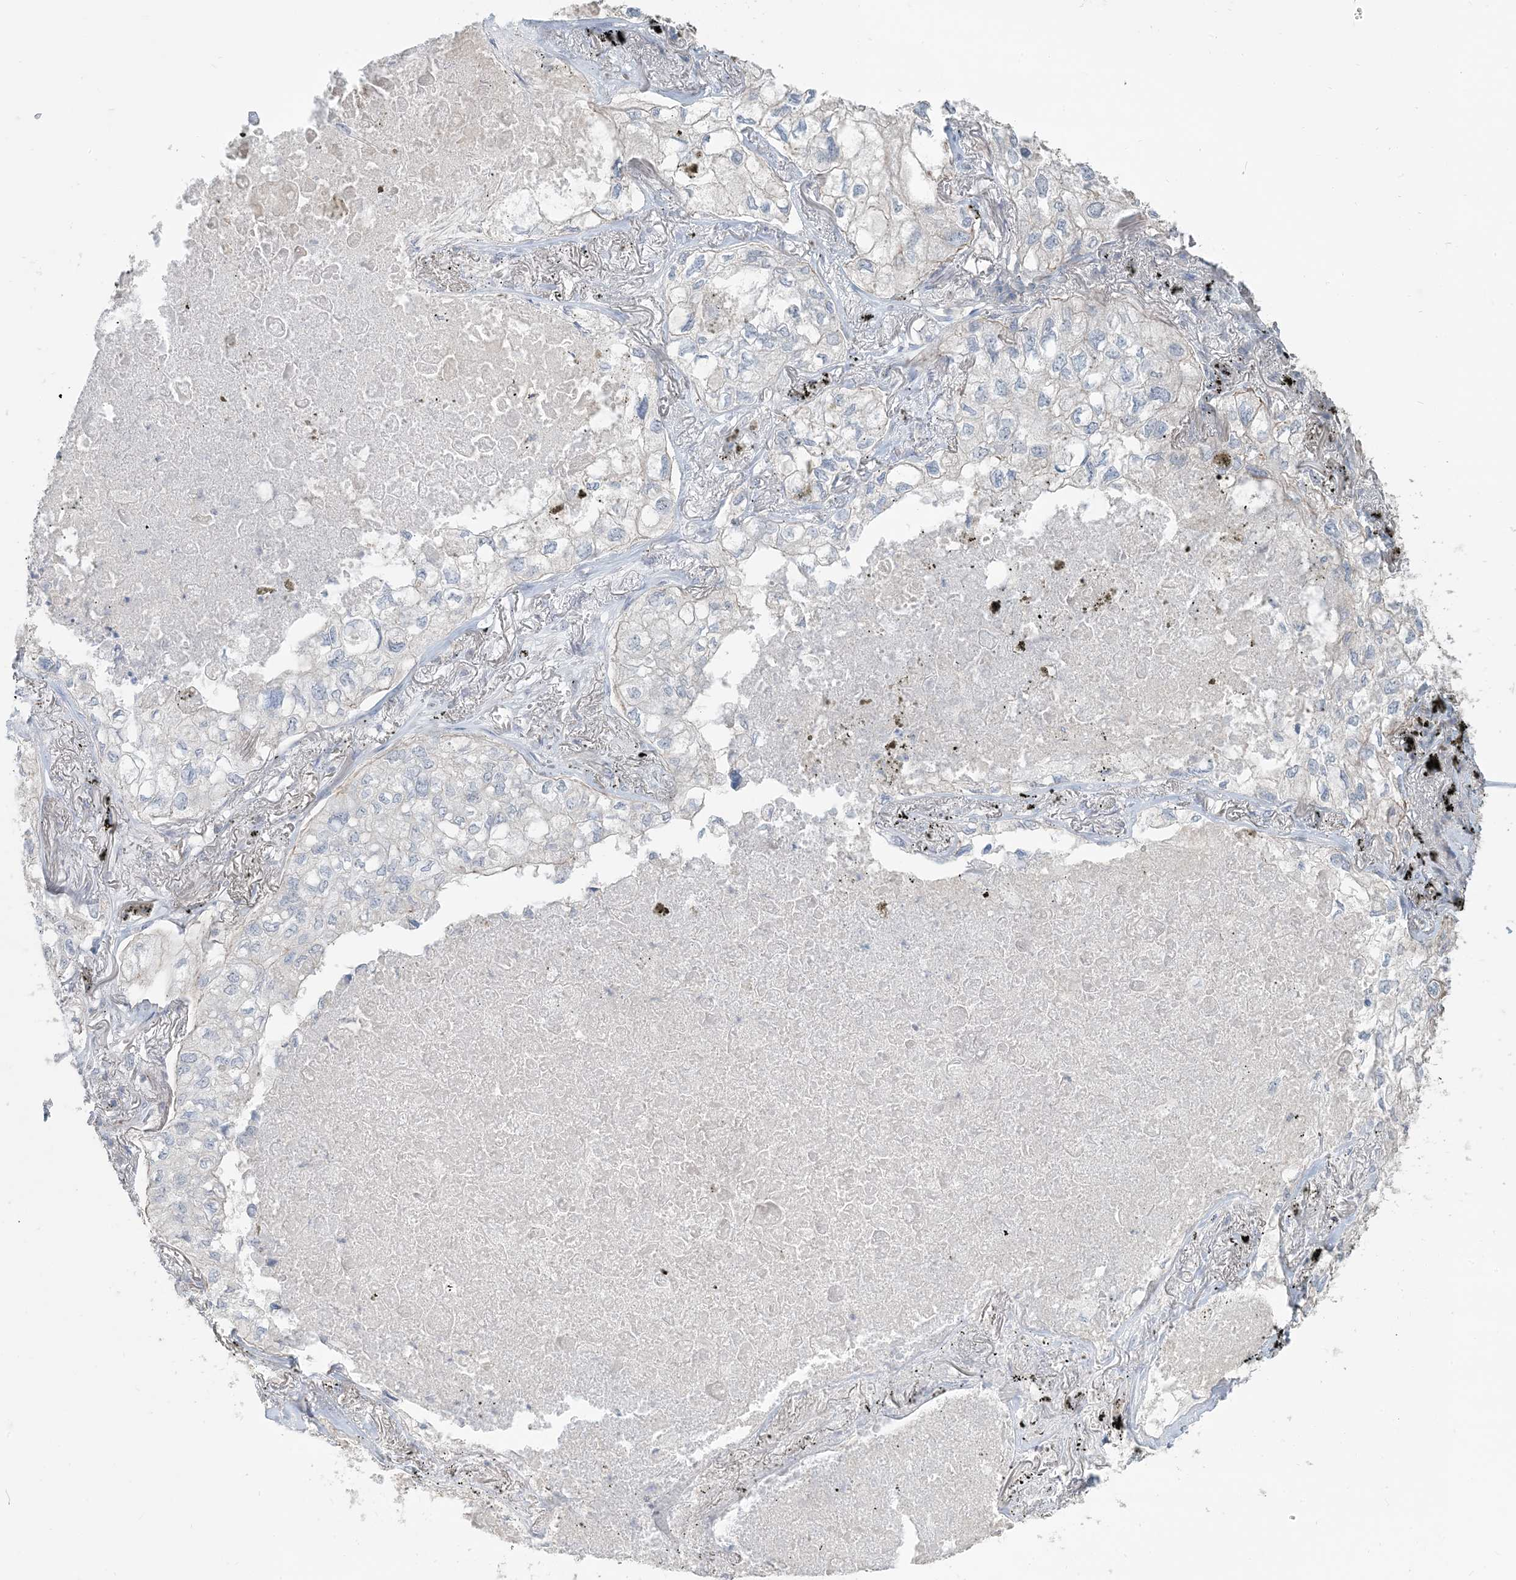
{"staining": {"intensity": "negative", "quantity": "none", "location": "none"}, "tissue": "lung cancer", "cell_type": "Tumor cells", "image_type": "cancer", "snomed": [{"axis": "morphology", "description": "Adenocarcinoma, NOS"}, {"axis": "topography", "description": "Lung"}], "caption": "IHC image of adenocarcinoma (lung) stained for a protein (brown), which displays no staining in tumor cells.", "gene": "NPHS2", "patient": {"sex": "male", "age": 65}}